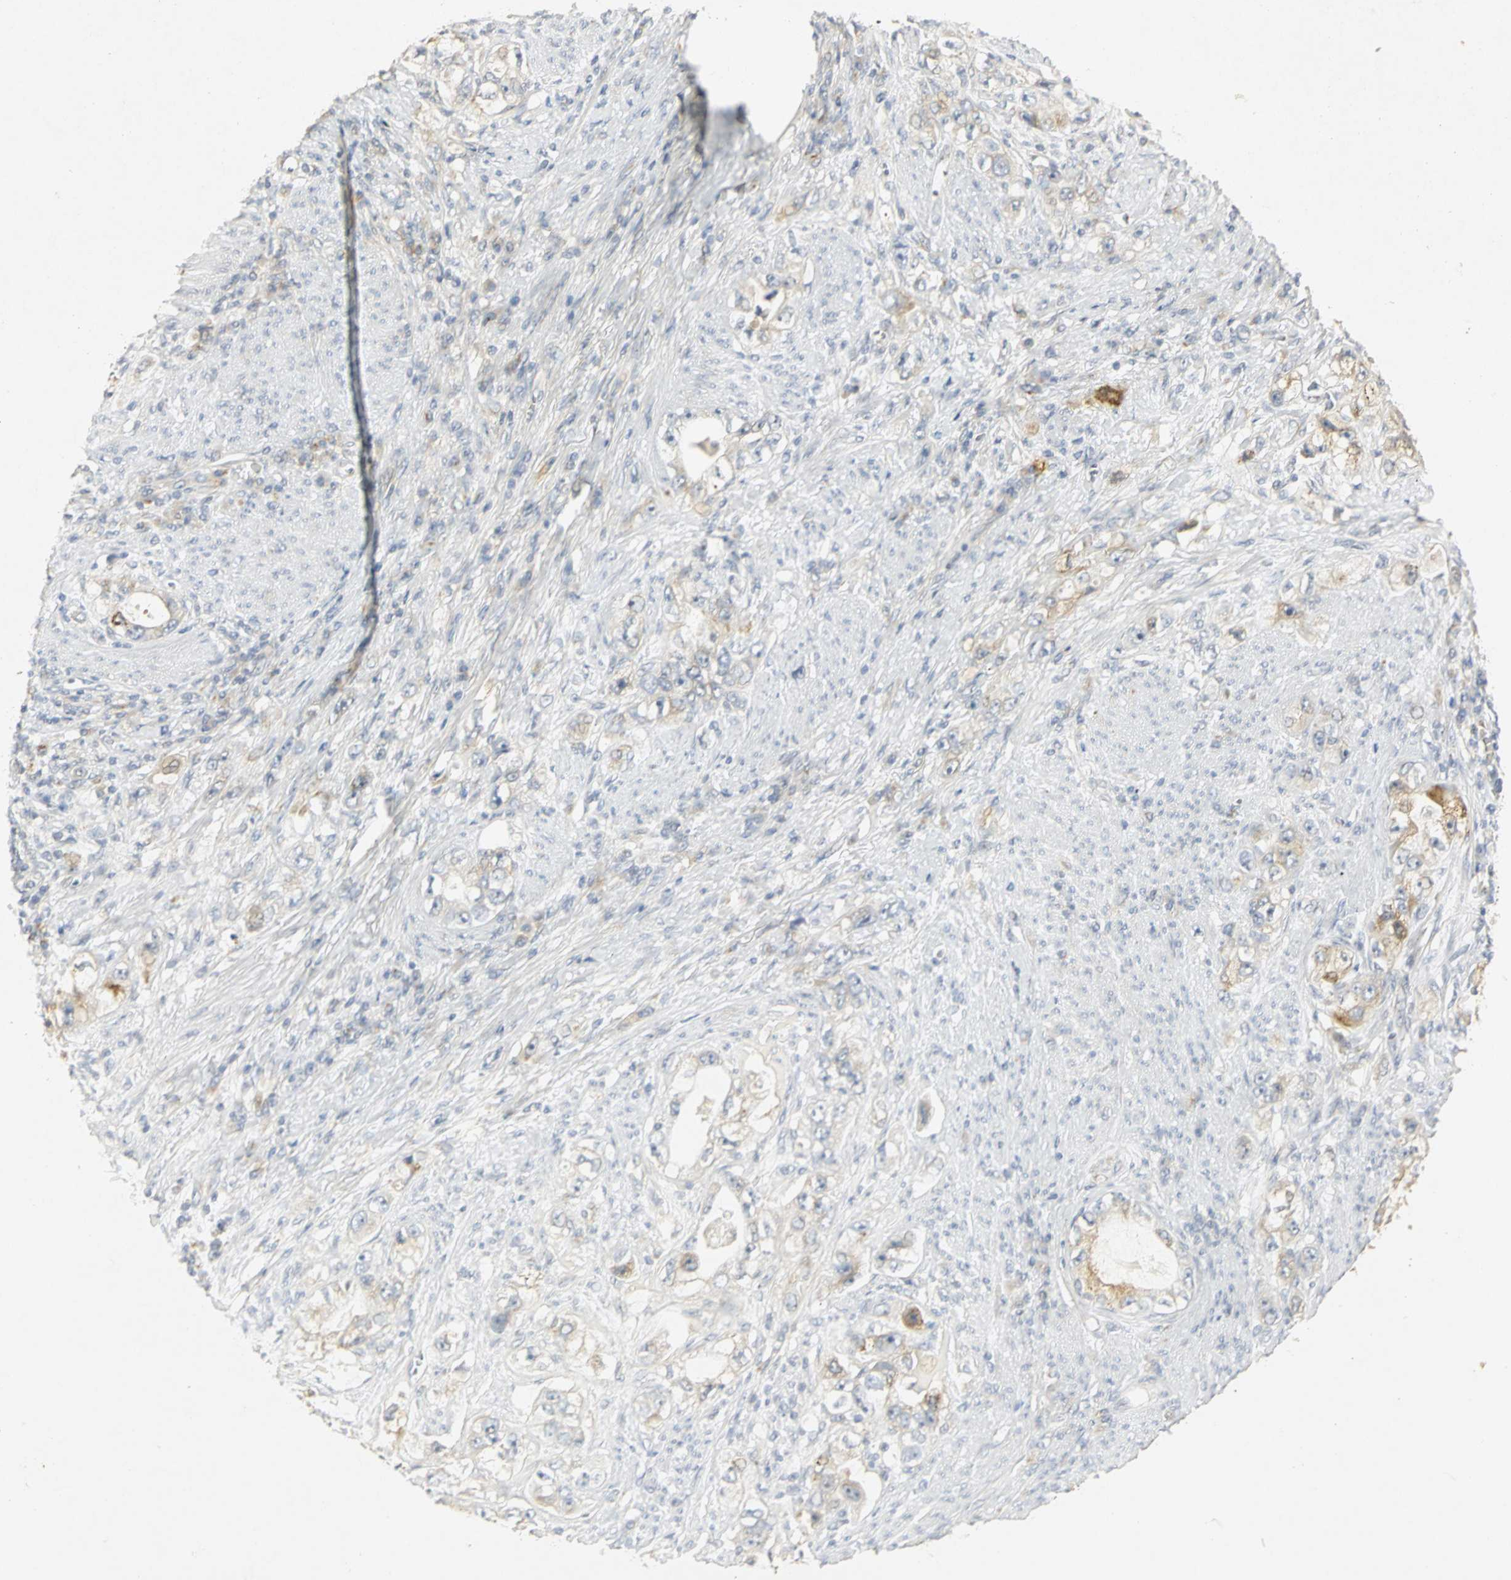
{"staining": {"intensity": "weak", "quantity": "25%-75%", "location": "cytoplasmic/membranous"}, "tissue": "stomach cancer", "cell_type": "Tumor cells", "image_type": "cancer", "snomed": [{"axis": "morphology", "description": "Adenocarcinoma, NOS"}, {"axis": "topography", "description": "Stomach, lower"}], "caption": "Immunohistochemical staining of stomach cancer reveals low levels of weak cytoplasmic/membranous protein expression in about 25%-75% of tumor cells.", "gene": "TM9SF2", "patient": {"sex": "female", "age": 93}}